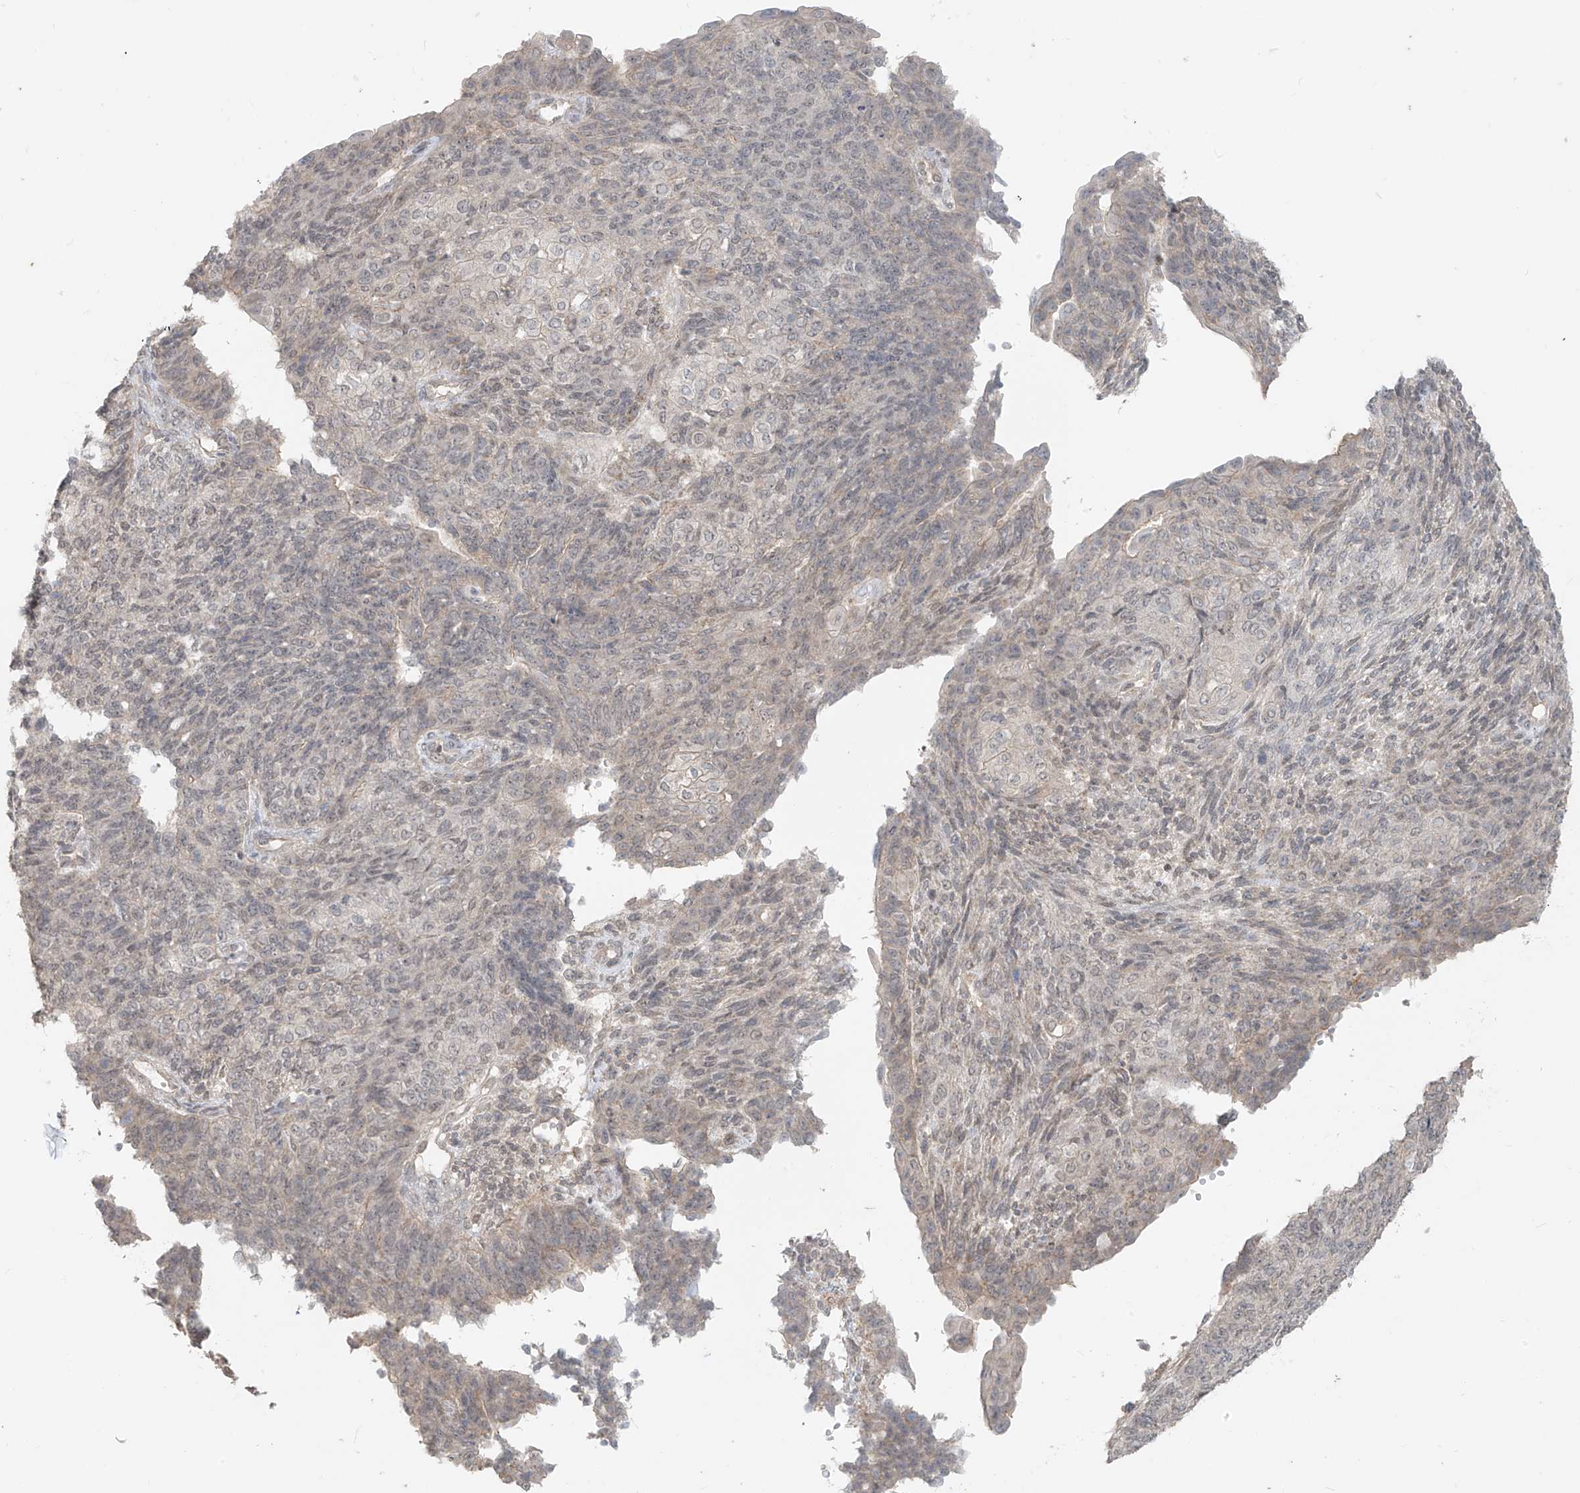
{"staining": {"intensity": "weak", "quantity": "<25%", "location": "cytoplasmic/membranous,nuclear"}, "tissue": "endometrial cancer", "cell_type": "Tumor cells", "image_type": "cancer", "snomed": [{"axis": "morphology", "description": "Adenocarcinoma, NOS"}, {"axis": "topography", "description": "Endometrium"}], "caption": "An immunohistochemistry (IHC) photomicrograph of endometrial cancer is shown. There is no staining in tumor cells of endometrial cancer. (DAB (3,3'-diaminobenzidine) immunohistochemistry (IHC) with hematoxylin counter stain).", "gene": "ABCD1", "patient": {"sex": "female", "age": 32}}